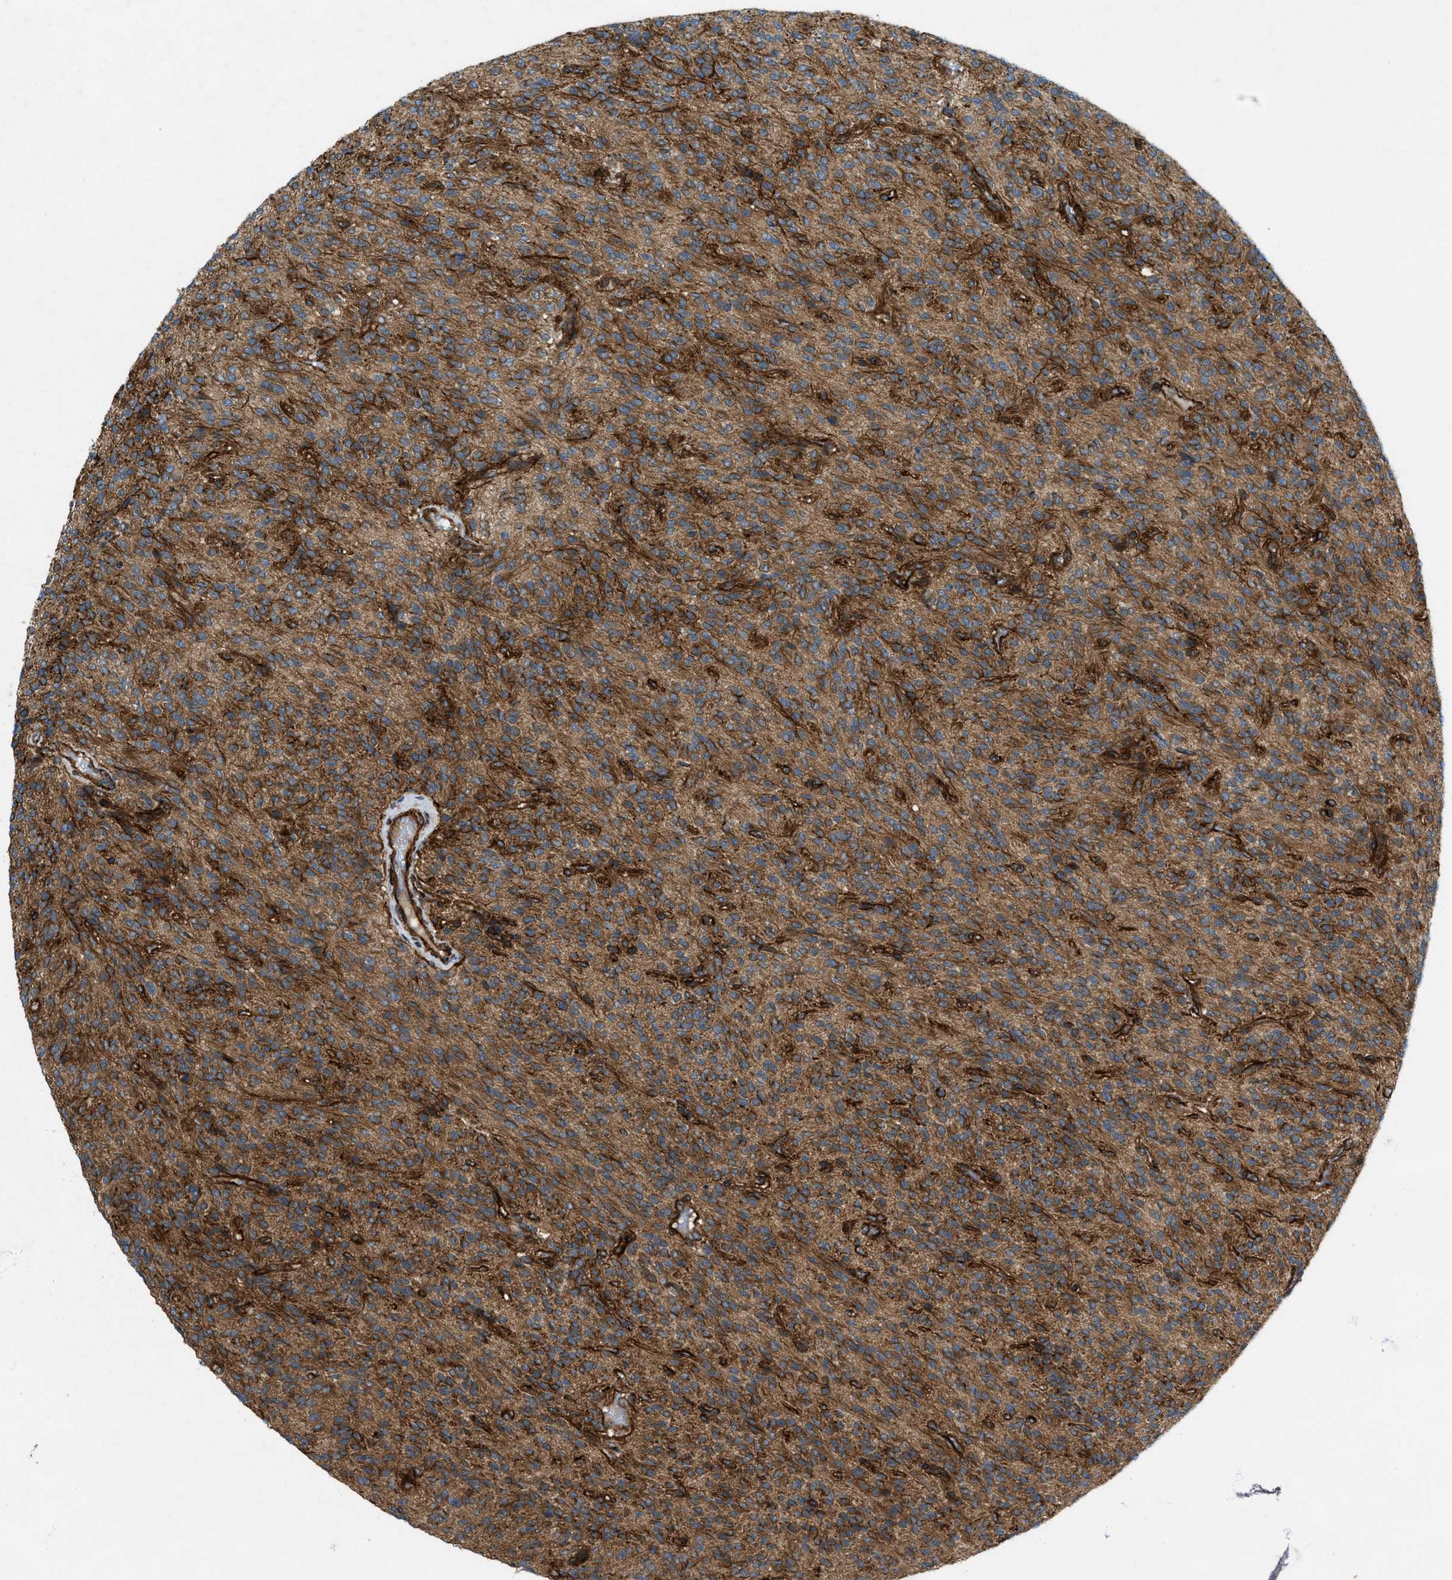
{"staining": {"intensity": "moderate", "quantity": ">75%", "location": "cytoplasmic/membranous"}, "tissue": "glioma", "cell_type": "Tumor cells", "image_type": "cancer", "snomed": [{"axis": "morphology", "description": "Glioma, malignant, High grade"}, {"axis": "topography", "description": "Brain"}], "caption": "About >75% of tumor cells in malignant high-grade glioma demonstrate moderate cytoplasmic/membranous protein staining as visualized by brown immunohistochemical staining.", "gene": "URGCP", "patient": {"sex": "male", "age": 34}}